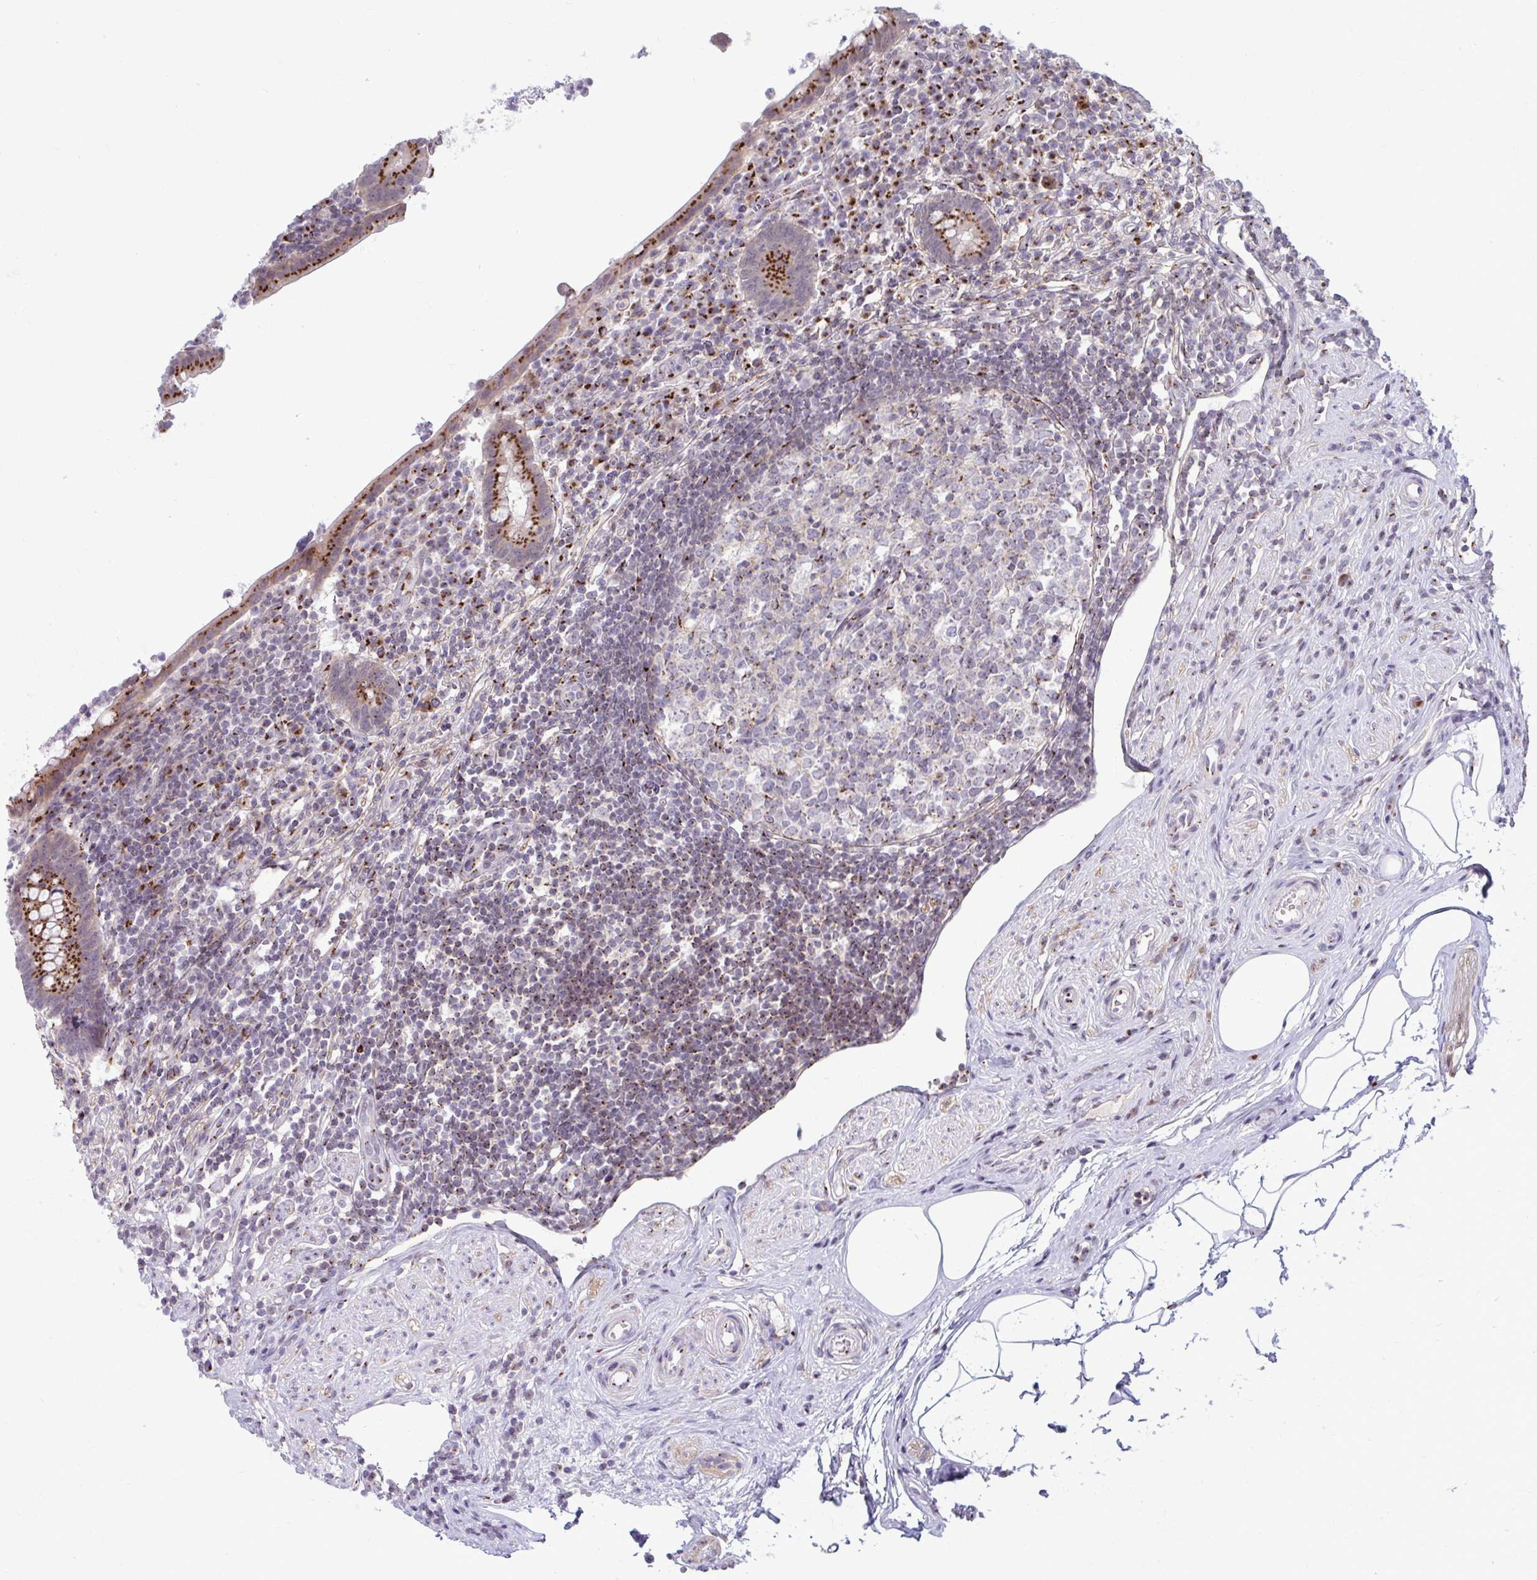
{"staining": {"intensity": "moderate", "quantity": ">75%", "location": "cytoplasmic/membranous"}, "tissue": "appendix", "cell_type": "Glandular cells", "image_type": "normal", "snomed": [{"axis": "morphology", "description": "Normal tissue, NOS"}, {"axis": "topography", "description": "Appendix"}], "caption": "Moderate cytoplasmic/membranous positivity for a protein is identified in approximately >75% of glandular cells of normal appendix using IHC.", "gene": "DTX4", "patient": {"sex": "female", "age": 56}}